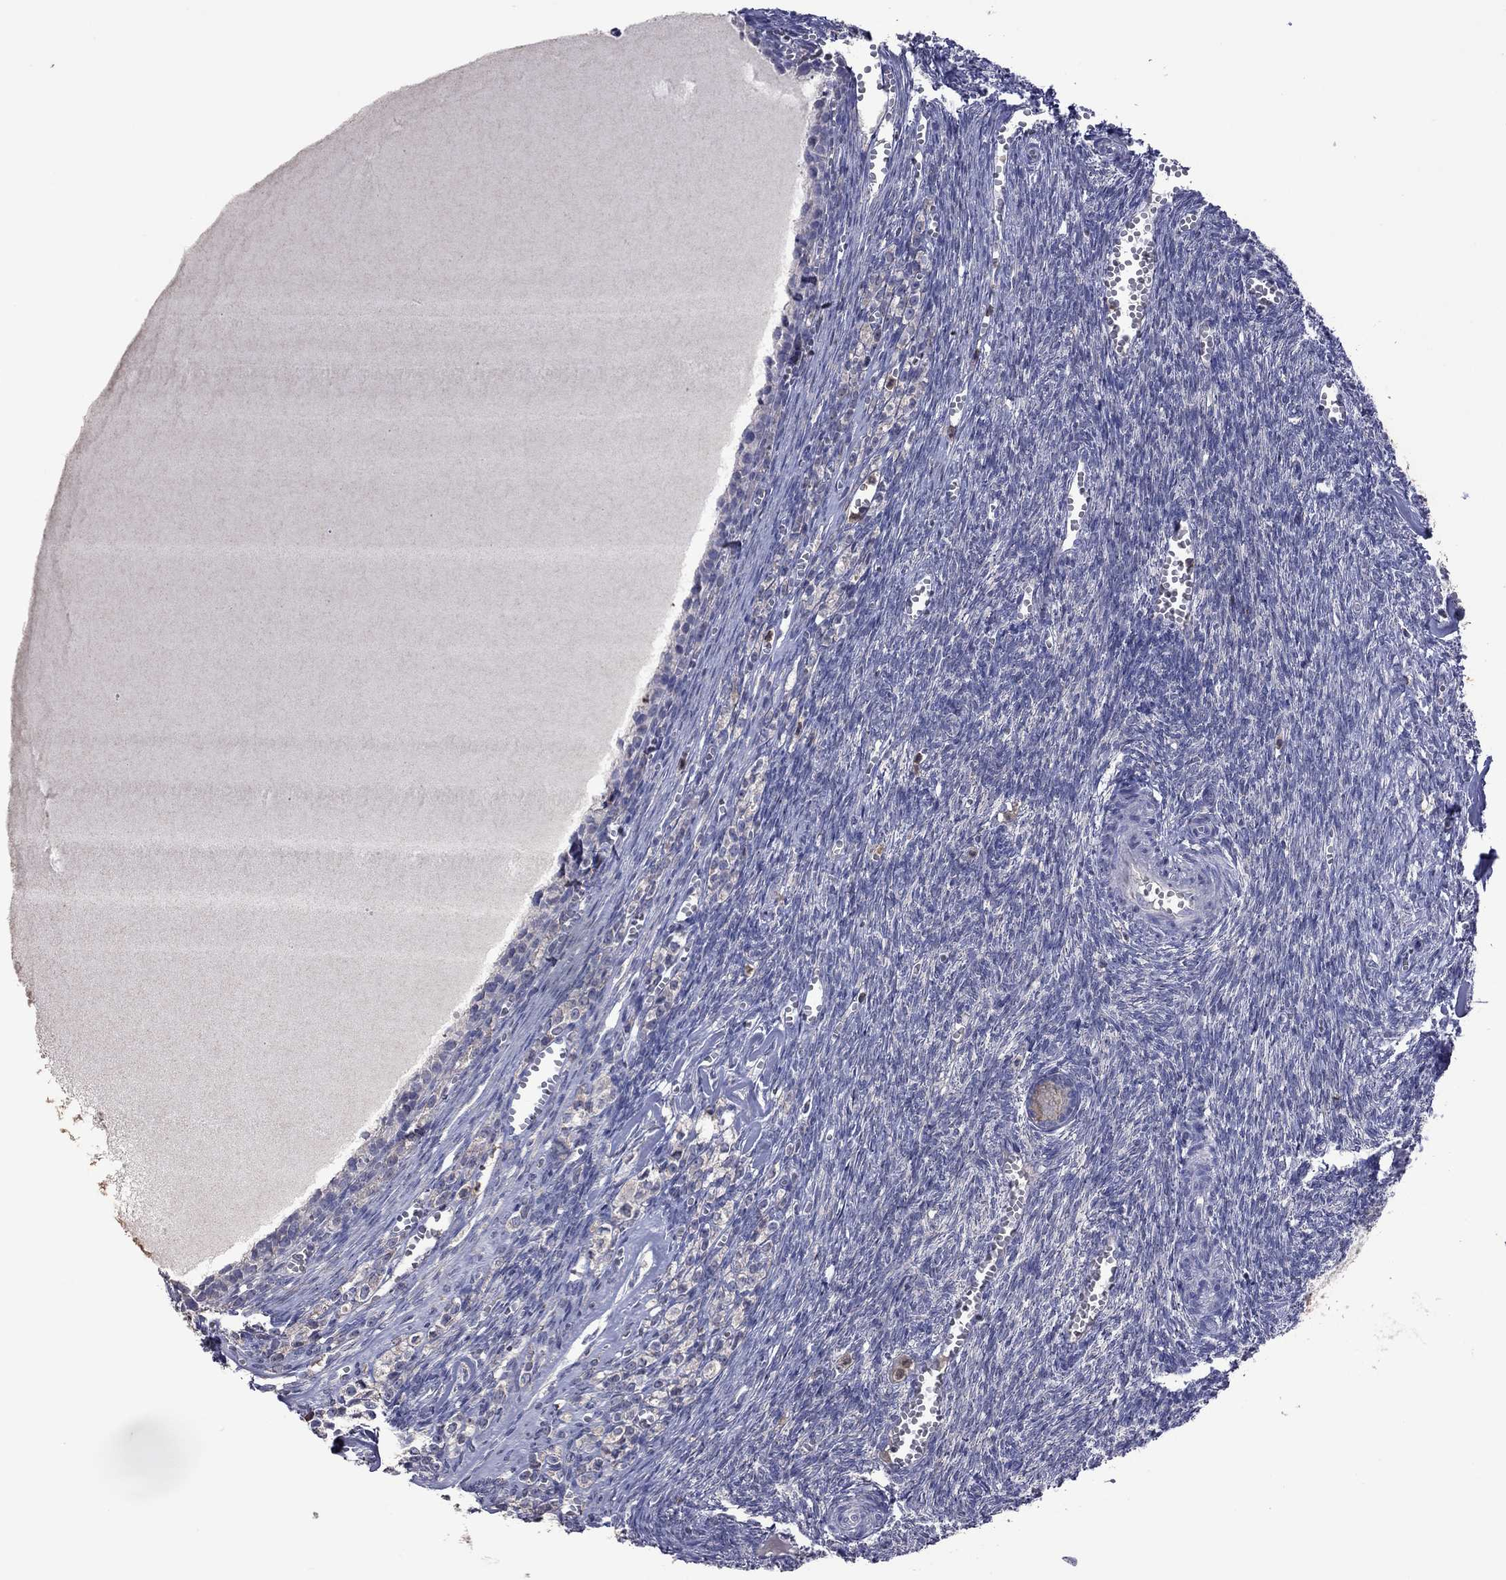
{"staining": {"intensity": "weak", "quantity": "<25%", "location": "cytoplasmic/membranous"}, "tissue": "ovary", "cell_type": "Follicle cells", "image_type": "normal", "snomed": [{"axis": "morphology", "description": "Normal tissue, NOS"}, {"axis": "topography", "description": "Ovary"}], "caption": "Unremarkable ovary was stained to show a protein in brown. There is no significant positivity in follicle cells. (Stains: DAB (3,3'-diaminobenzidine) immunohistochemistry (IHC) with hematoxylin counter stain, Microscopy: brightfield microscopy at high magnification).", "gene": "ENSG00000288520", "patient": {"sex": "female", "age": 43}}